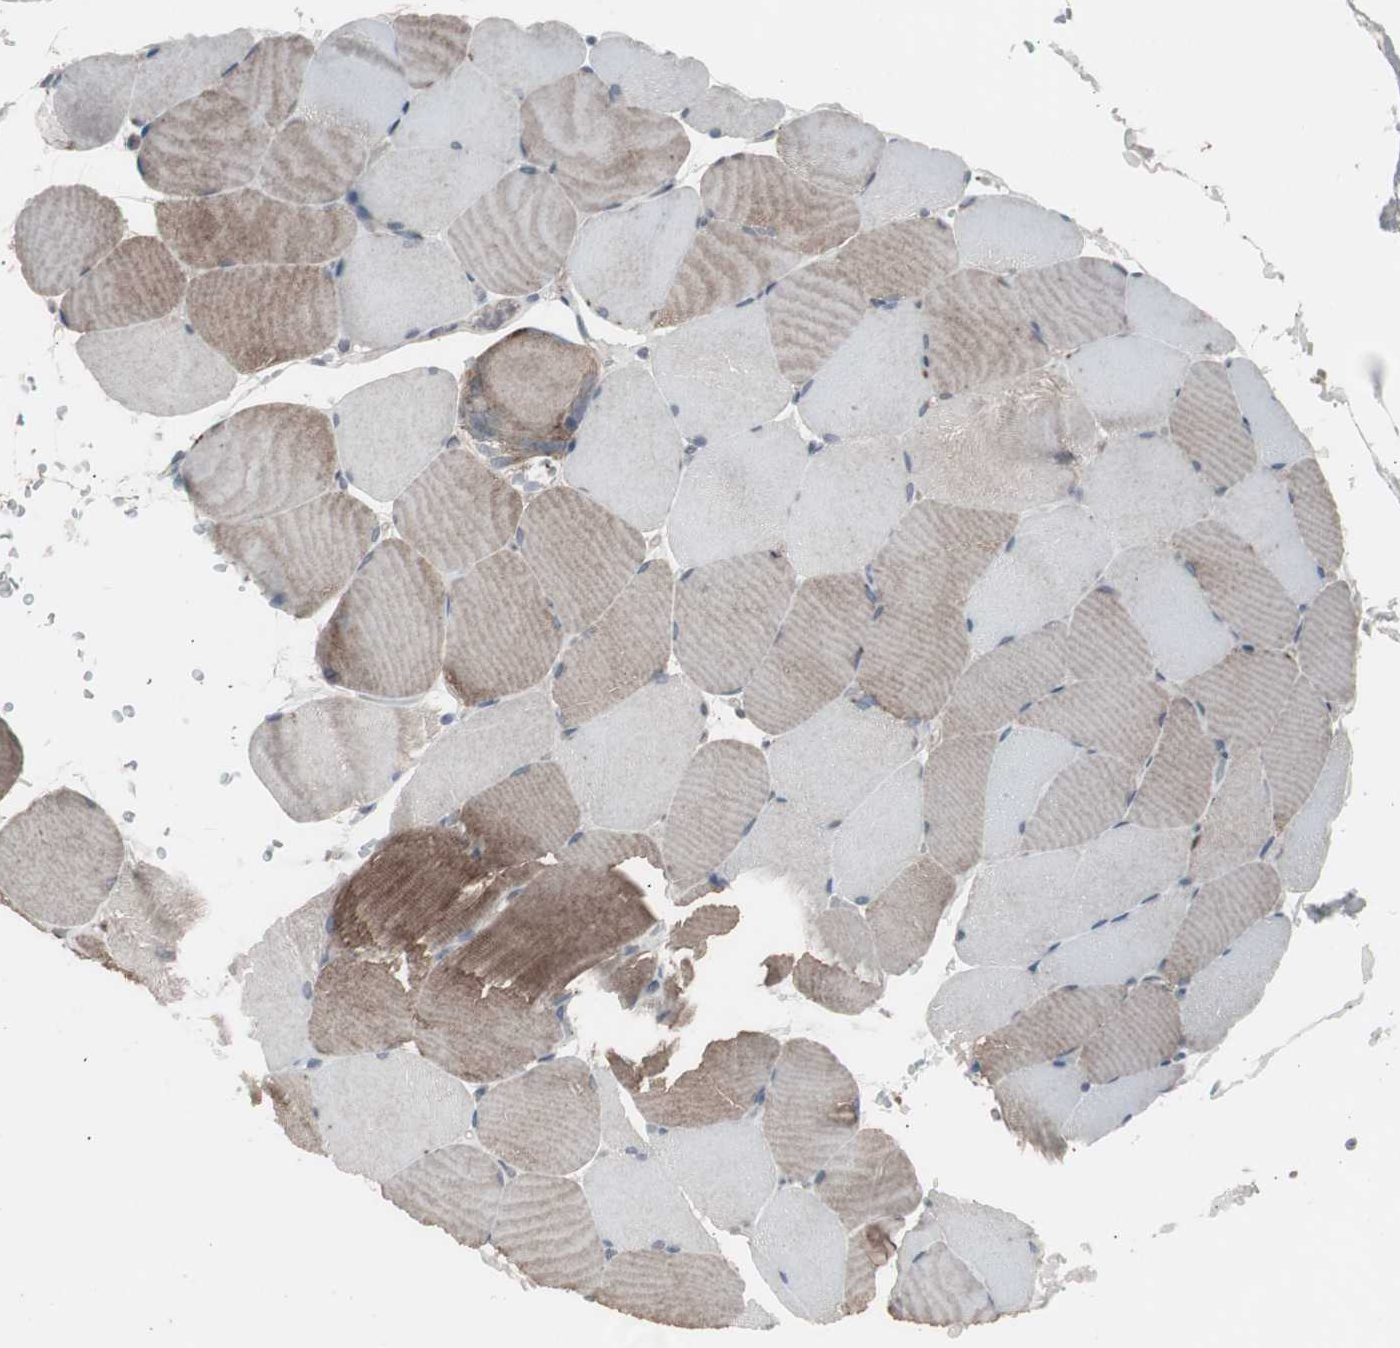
{"staining": {"intensity": "moderate", "quantity": "25%-75%", "location": "cytoplasmic/membranous"}, "tissue": "skeletal muscle", "cell_type": "Myocytes", "image_type": "normal", "snomed": [{"axis": "morphology", "description": "Normal tissue, NOS"}, {"axis": "topography", "description": "Skeletal muscle"}, {"axis": "topography", "description": "Parathyroid gland"}], "caption": "Myocytes reveal medium levels of moderate cytoplasmic/membranous staining in about 25%-75% of cells in normal skeletal muscle.", "gene": "SSTR2", "patient": {"sex": "female", "age": 37}}